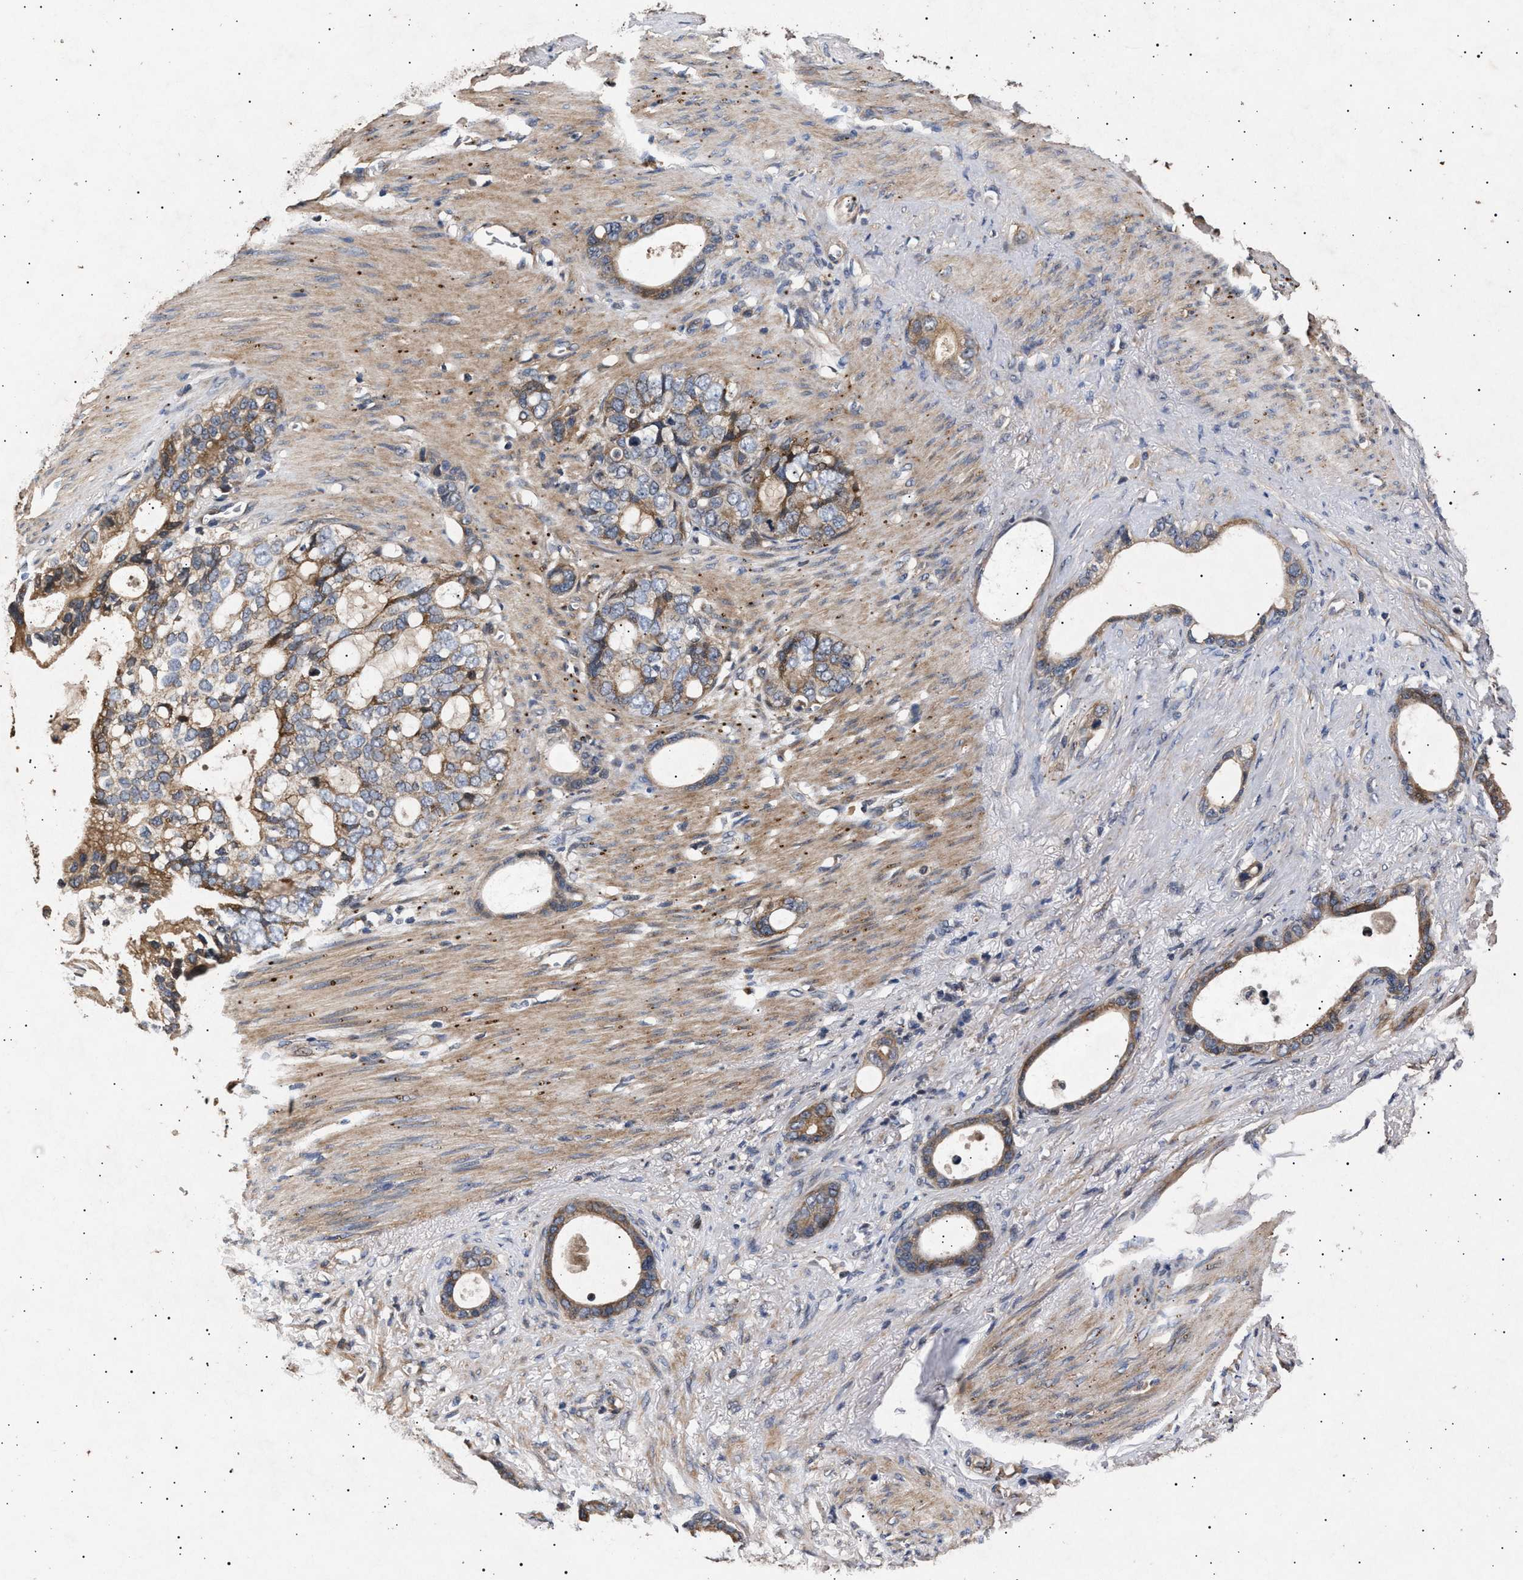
{"staining": {"intensity": "moderate", "quantity": "25%-75%", "location": "cytoplasmic/membranous"}, "tissue": "stomach cancer", "cell_type": "Tumor cells", "image_type": "cancer", "snomed": [{"axis": "morphology", "description": "Adenocarcinoma, NOS"}, {"axis": "topography", "description": "Stomach"}], "caption": "A photomicrograph showing moderate cytoplasmic/membranous staining in about 25%-75% of tumor cells in stomach cancer (adenocarcinoma), as visualized by brown immunohistochemical staining.", "gene": "ITGB5", "patient": {"sex": "female", "age": 75}}